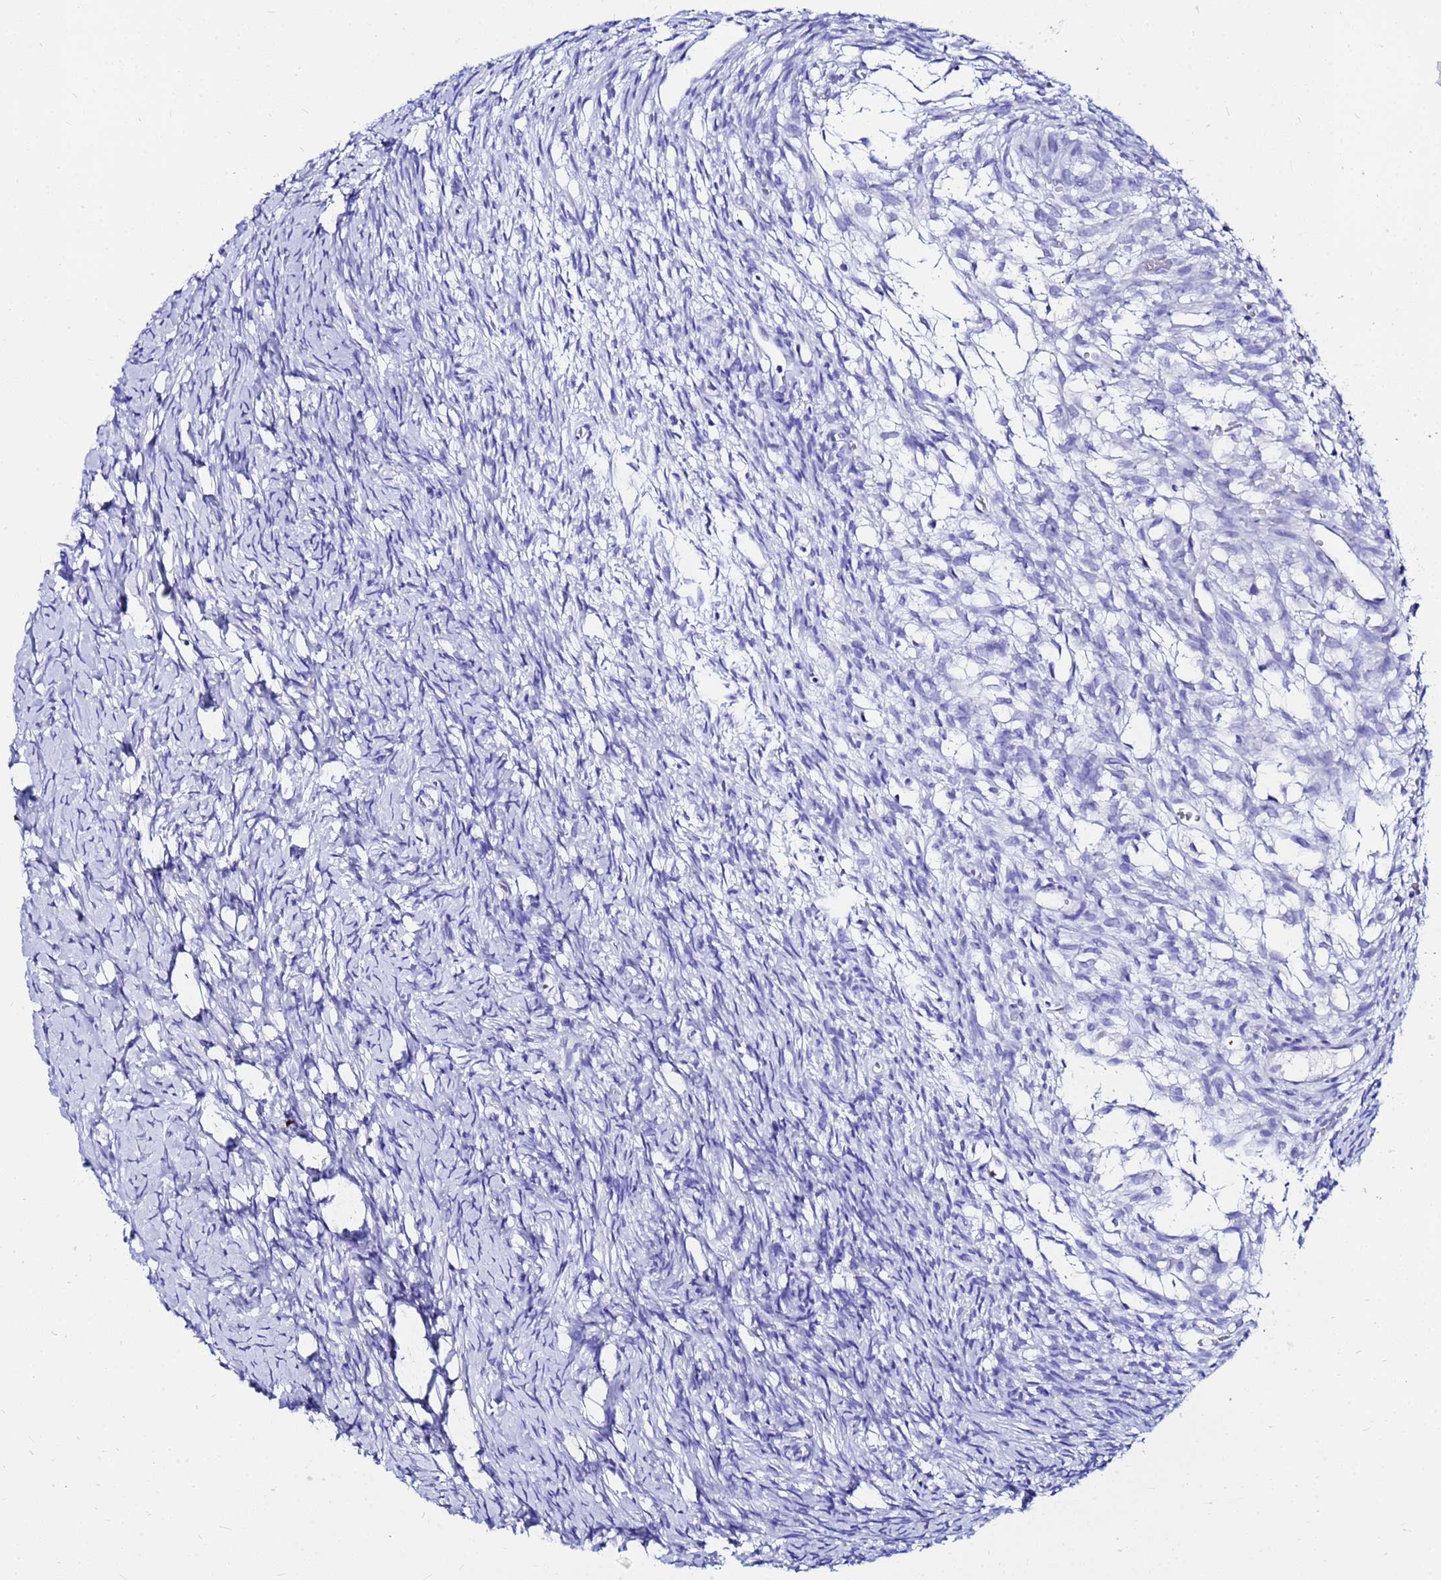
{"staining": {"intensity": "negative", "quantity": "none", "location": "none"}, "tissue": "ovary", "cell_type": "Ovarian stroma cells", "image_type": "normal", "snomed": [{"axis": "morphology", "description": "Normal tissue, NOS"}, {"axis": "topography", "description": "Ovary"}], "caption": "This is an immunohistochemistry histopathology image of normal ovary. There is no positivity in ovarian stroma cells.", "gene": "PPP1R14C", "patient": {"sex": "female", "age": 39}}